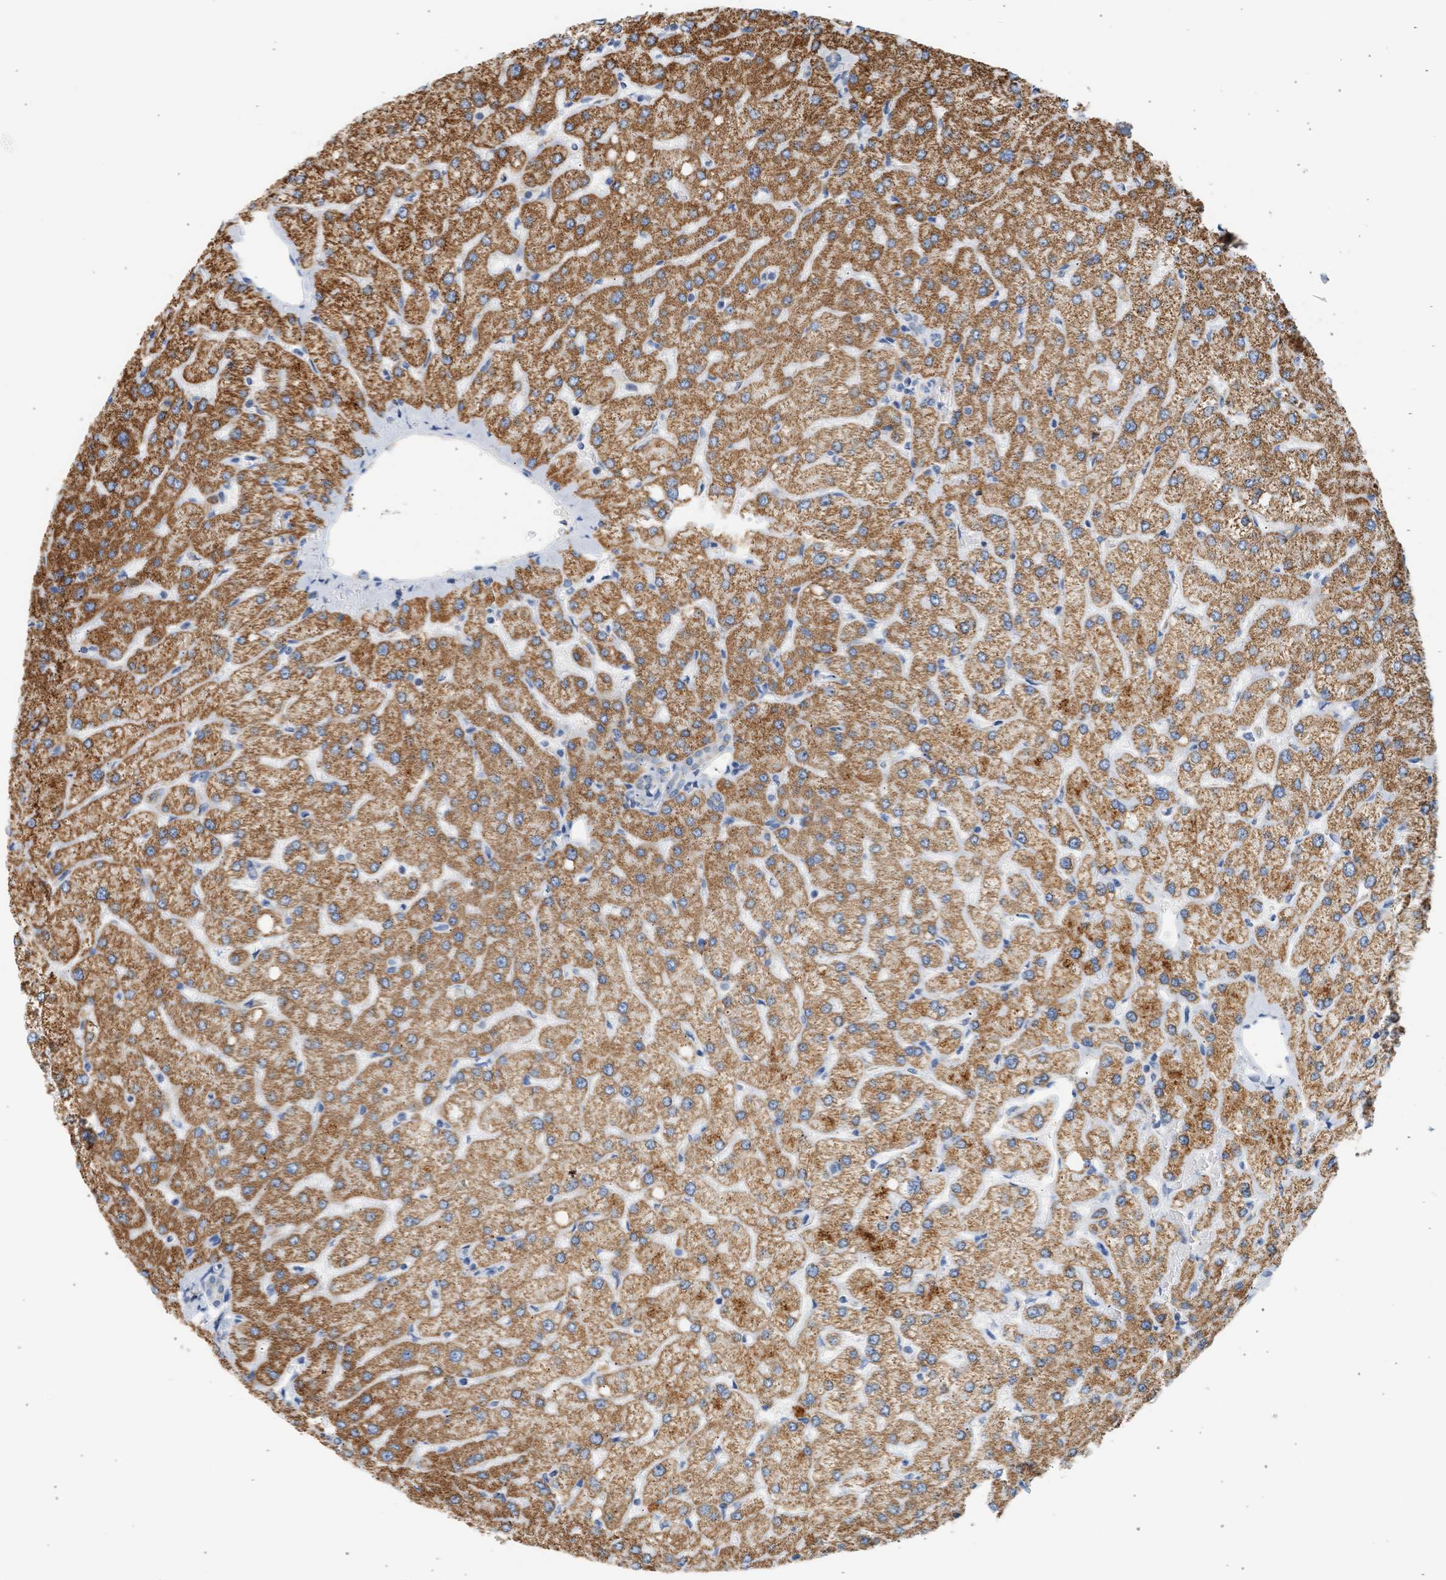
{"staining": {"intensity": "negative", "quantity": "none", "location": "none"}, "tissue": "liver", "cell_type": "Cholangiocytes", "image_type": "normal", "snomed": [{"axis": "morphology", "description": "Normal tissue, NOS"}, {"axis": "topography", "description": "Liver"}], "caption": "Liver stained for a protein using IHC reveals no positivity cholangiocytes.", "gene": "GRPEL2", "patient": {"sex": "female", "age": 54}}